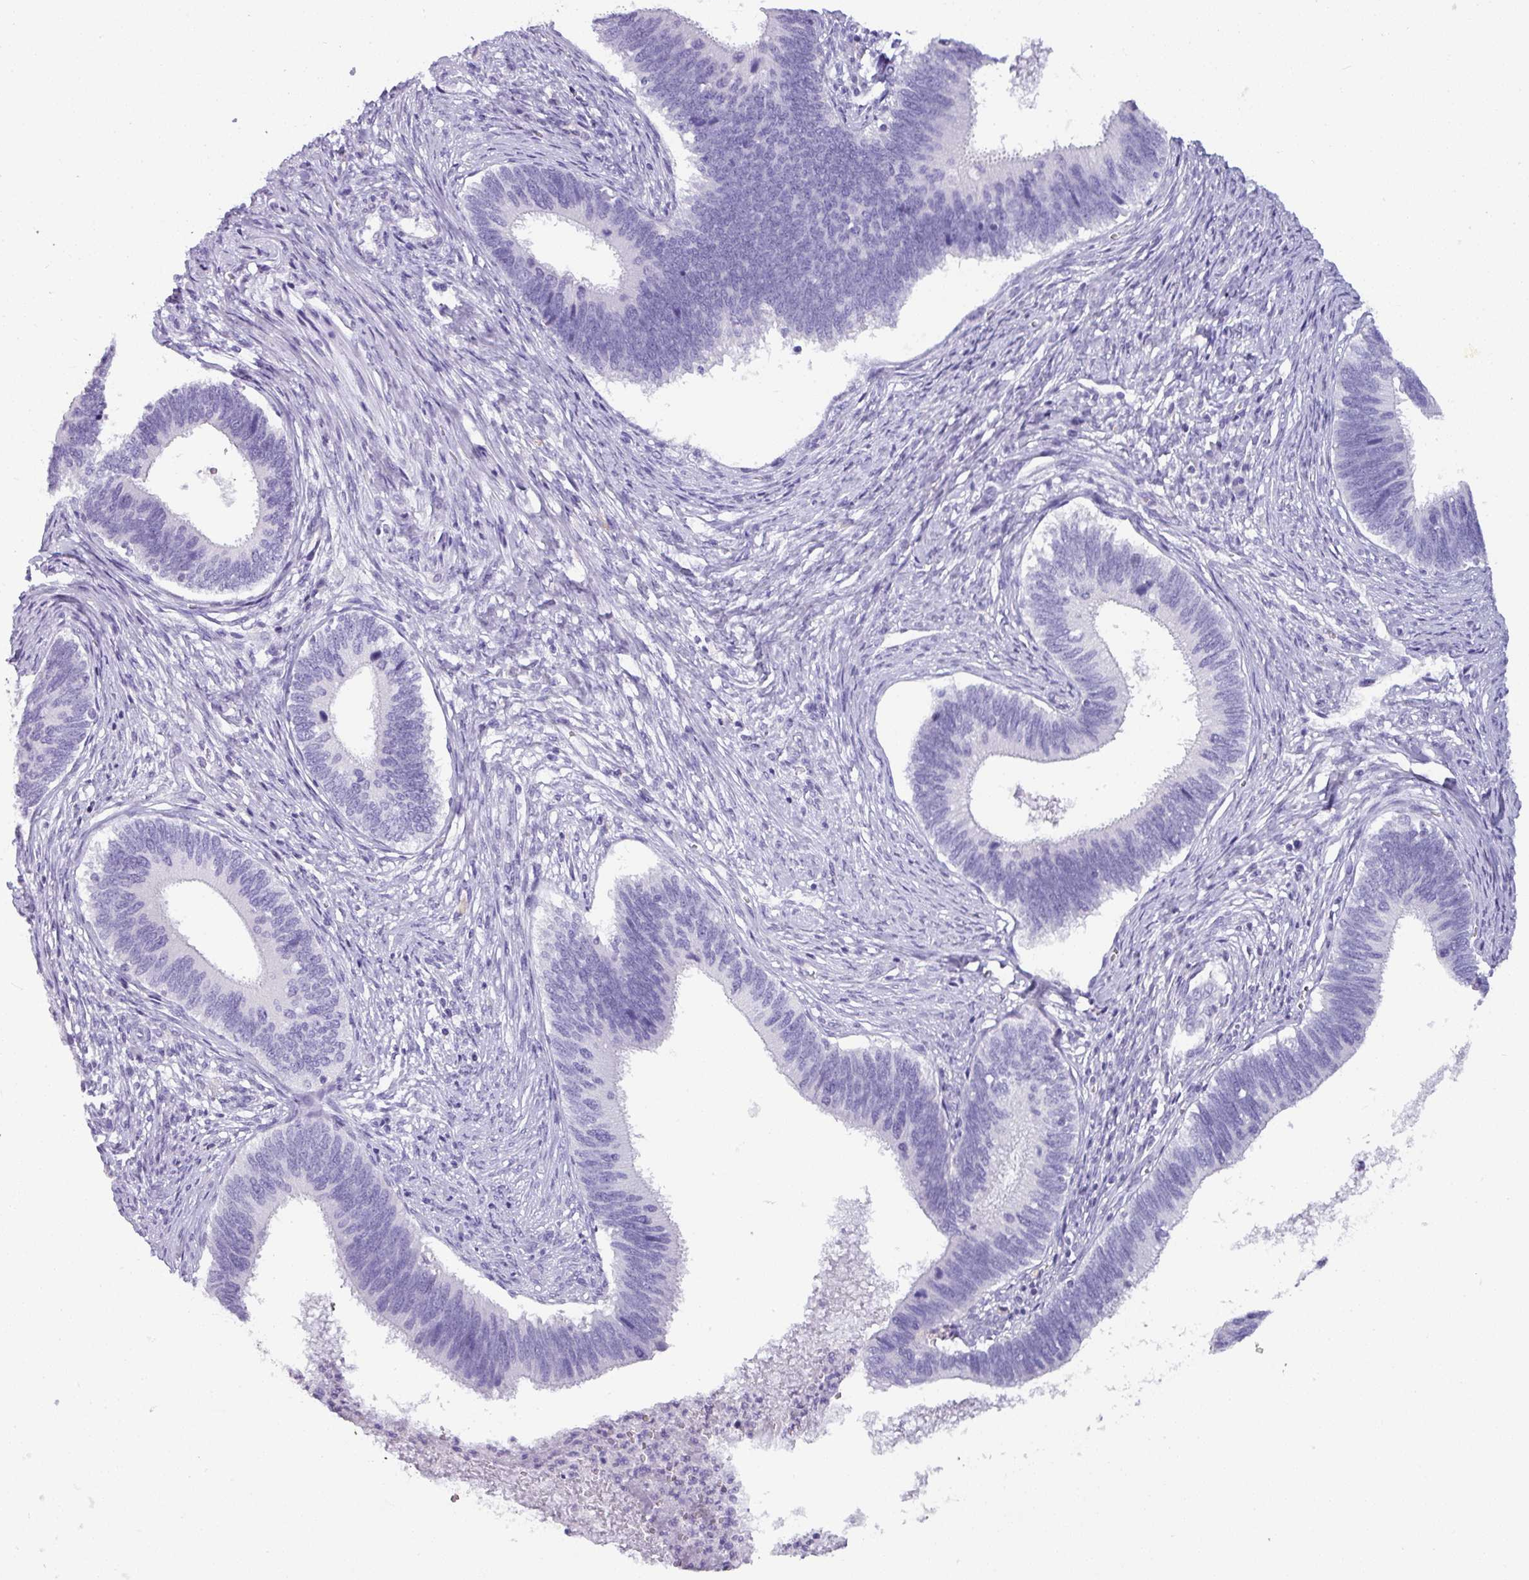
{"staining": {"intensity": "negative", "quantity": "none", "location": "none"}, "tissue": "cervical cancer", "cell_type": "Tumor cells", "image_type": "cancer", "snomed": [{"axis": "morphology", "description": "Adenocarcinoma, NOS"}, {"axis": "topography", "description": "Cervix"}], "caption": "There is no significant expression in tumor cells of cervical cancer (adenocarcinoma).", "gene": "NAPSA", "patient": {"sex": "female", "age": 42}}